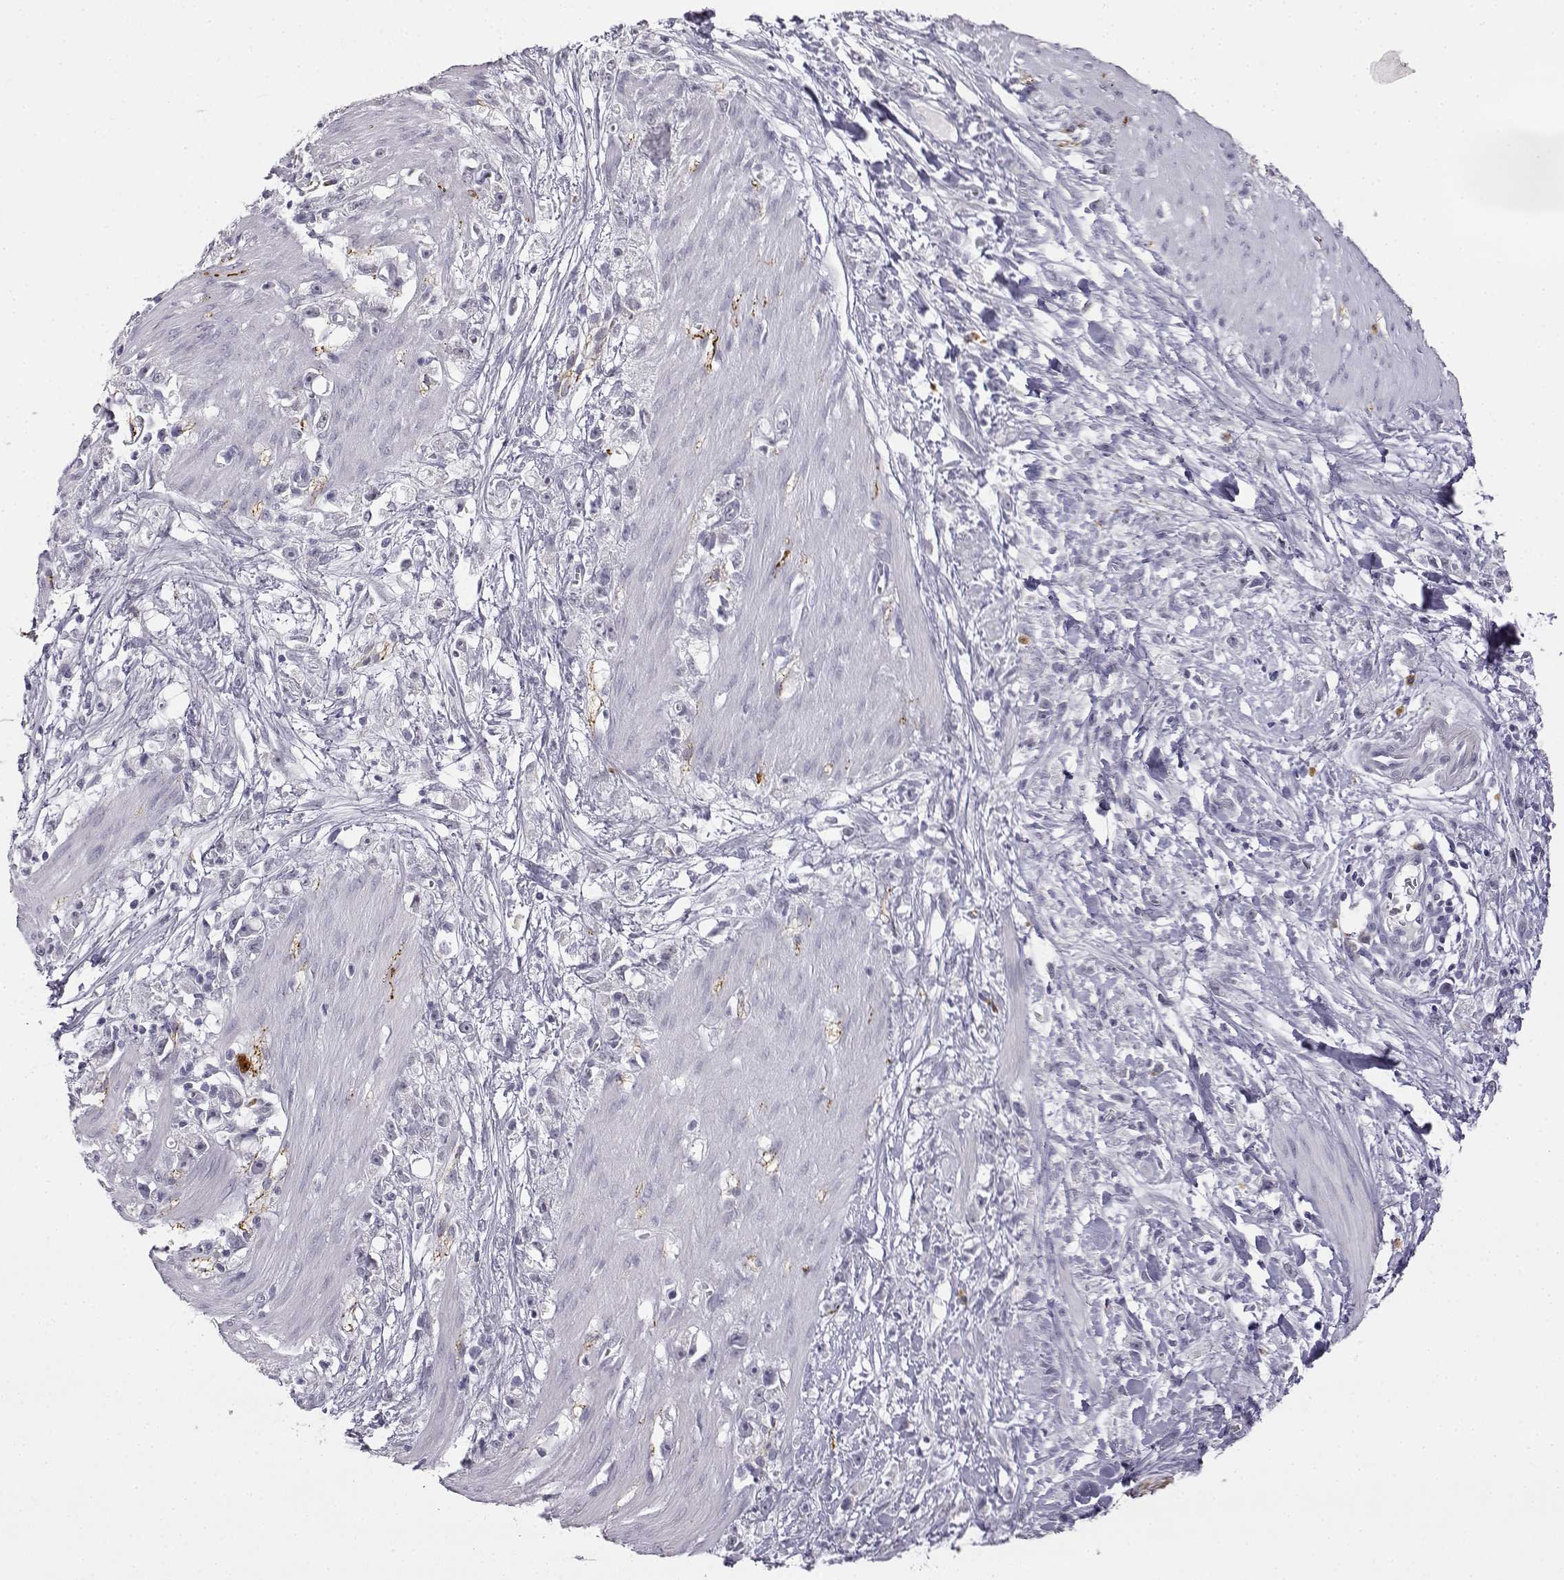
{"staining": {"intensity": "negative", "quantity": "none", "location": "none"}, "tissue": "stomach cancer", "cell_type": "Tumor cells", "image_type": "cancer", "snomed": [{"axis": "morphology", "description": "Adenocarcinoma, NOS"}, {"axis": "topography", "description": "Stomach"}], "caption": "High power microscopy histopathology image of an immunohistochemistry photomicrograph of stomach cancer (adenocarcinoma), revealing no significant expression in tumor cells.", "gene": "VGF", "patient": {"sex": "female", "age": 59}}